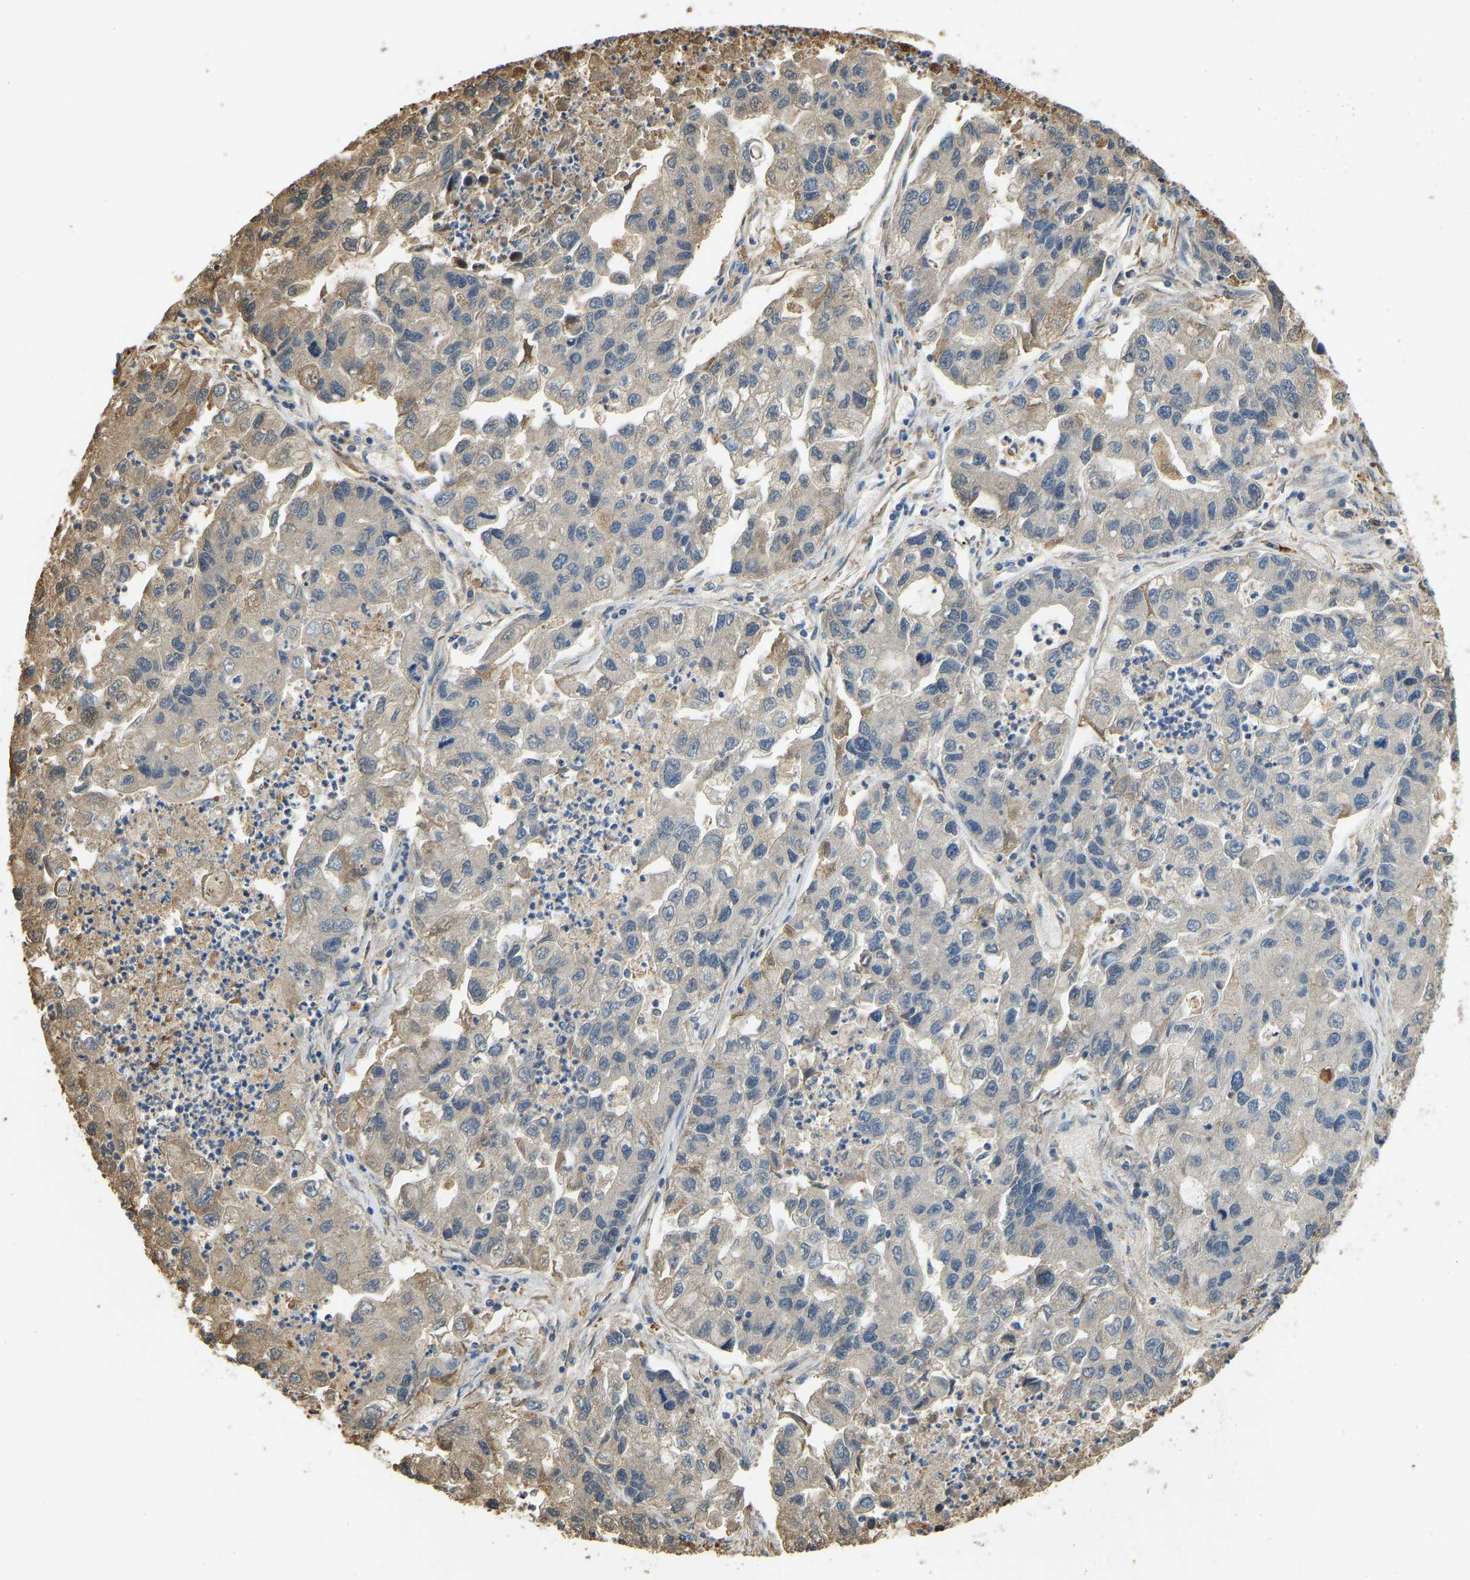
{"staining": {"intensity": "weak", "quantity": "25%-75%", "location": "cytoplasmic/membranous"}, "tissue": "lung cancer", "cell_type": "Tumor cells", "image_type": "cancer", "snomed": [{"axis": "morphology", "description": "Adenocarcinoma, NOS"}, {"axis": "topography", "description": "Lung"}], "caption": "An image of human adenocarcinoma (lung) stained for a protein demonstrates weak cytoplasmic/membranous brown staining in tumor cells.", "gene": "THBS4", "patient": {"sex": "female", "age": 51}}